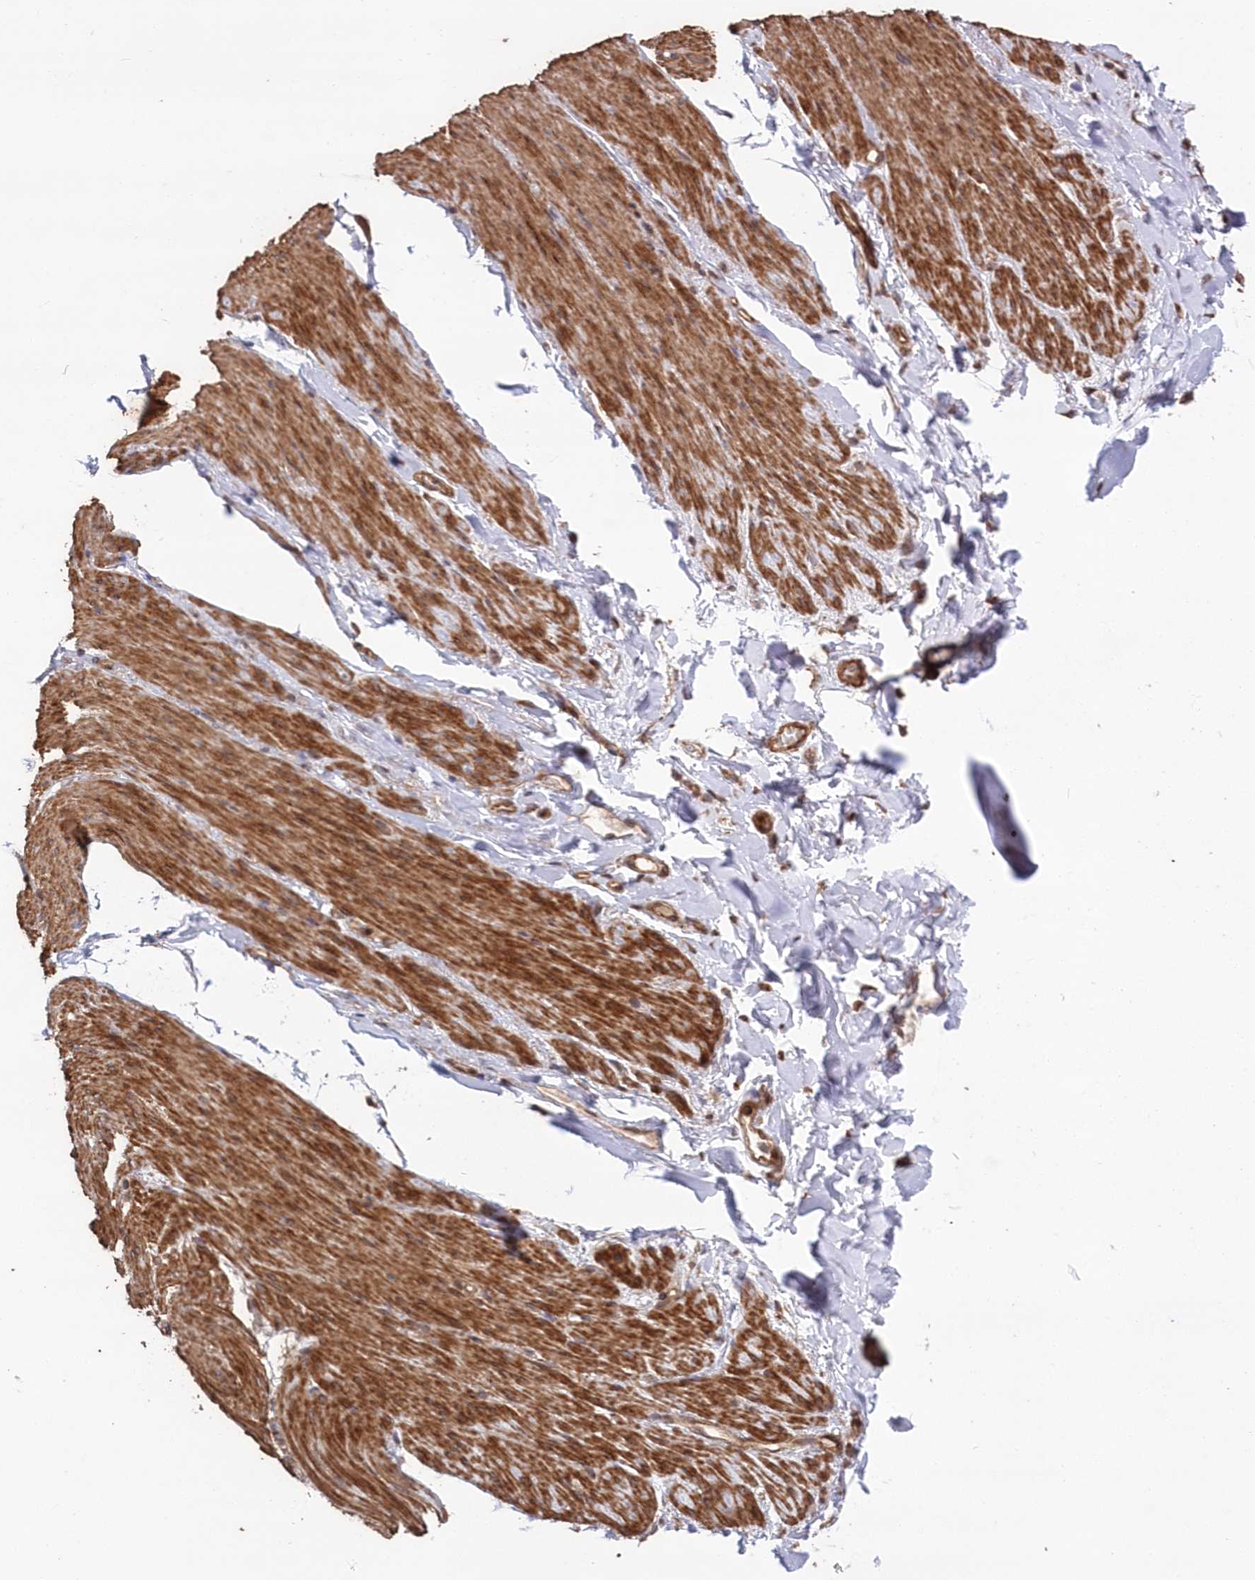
{"staining": {"intensity": "moderate", "quantity": "25%-75%", "location": "cytoplasmic/membranous"}, "tissue": "adipose tissue", "cell_type": "Adipocytes", "image_type": "normal", "snomed": [{"axis": "morphology", "description": "Normal tissue, NOS"}, {"axis": "topography", "description": "Colon"}, {"axis": "topography", "description": "Peripheral nerve tissue"}], "caption": "Normal adipose tissue reveals moderate cytoplasmic/membranous positivity in about 25%-75% of adipocytes, visualized by immunohistochemistry.", "gene": "TBCA", "patient": {"sex": "female", "age": 61}}